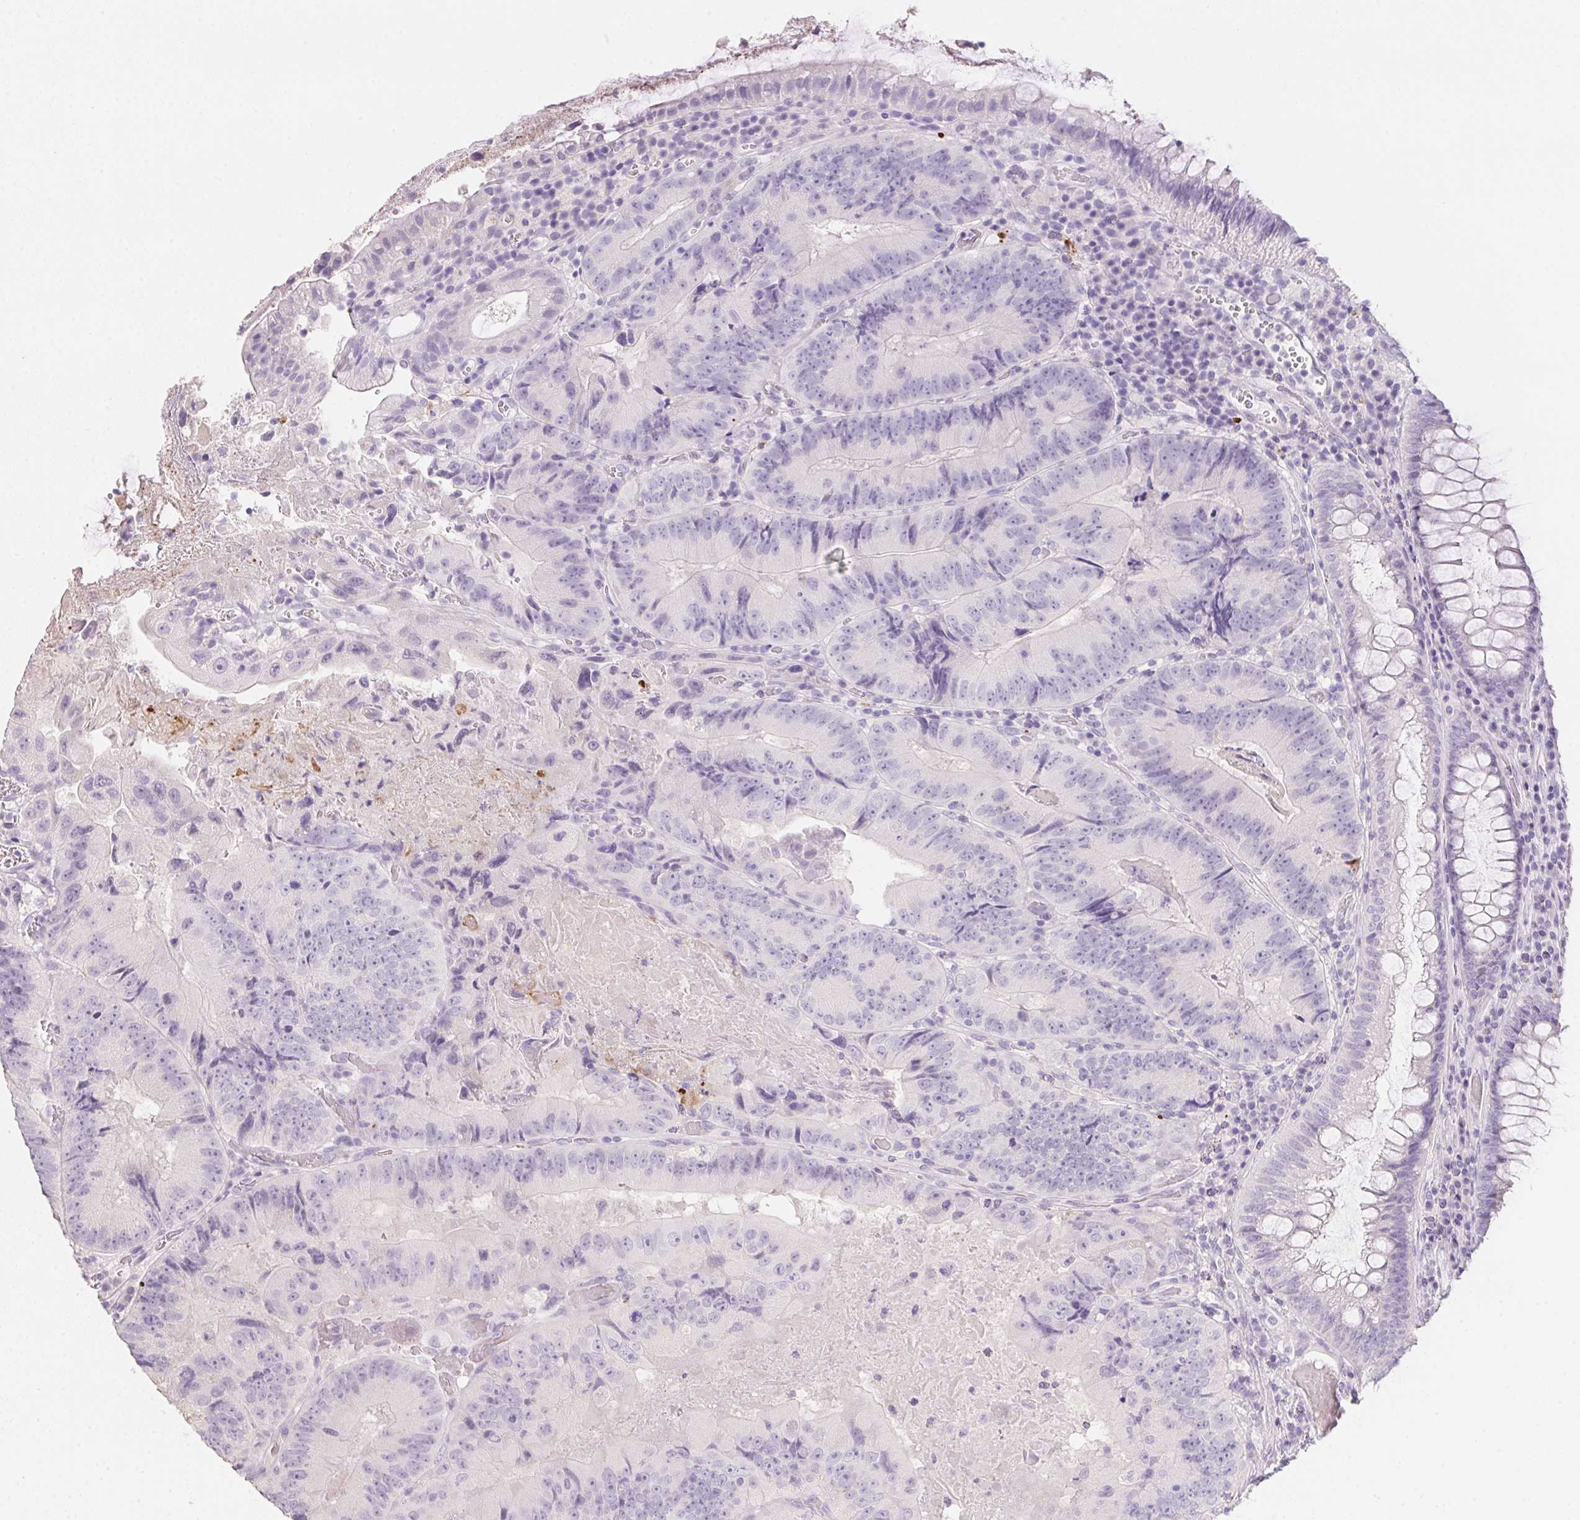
{"staining": {"intensity": "negative", "quantity": "none", "location": "none"}, "tissue": "colorectal cancer", "cell_type": "Tumor cells", "image_type": "cancer", "snomed": [{"axis": "morphology", "description": "Adenocarcinoma, NOS"}, {"axis": "topography", "description": "Colon"}], "caption": "A high-resolution photomicrograph shows IHC staining of colorectal cancer, which shows no significant expression in tumor cells.", "gene": "MYL4", "patient": {"sex": "female", "age": 86}}